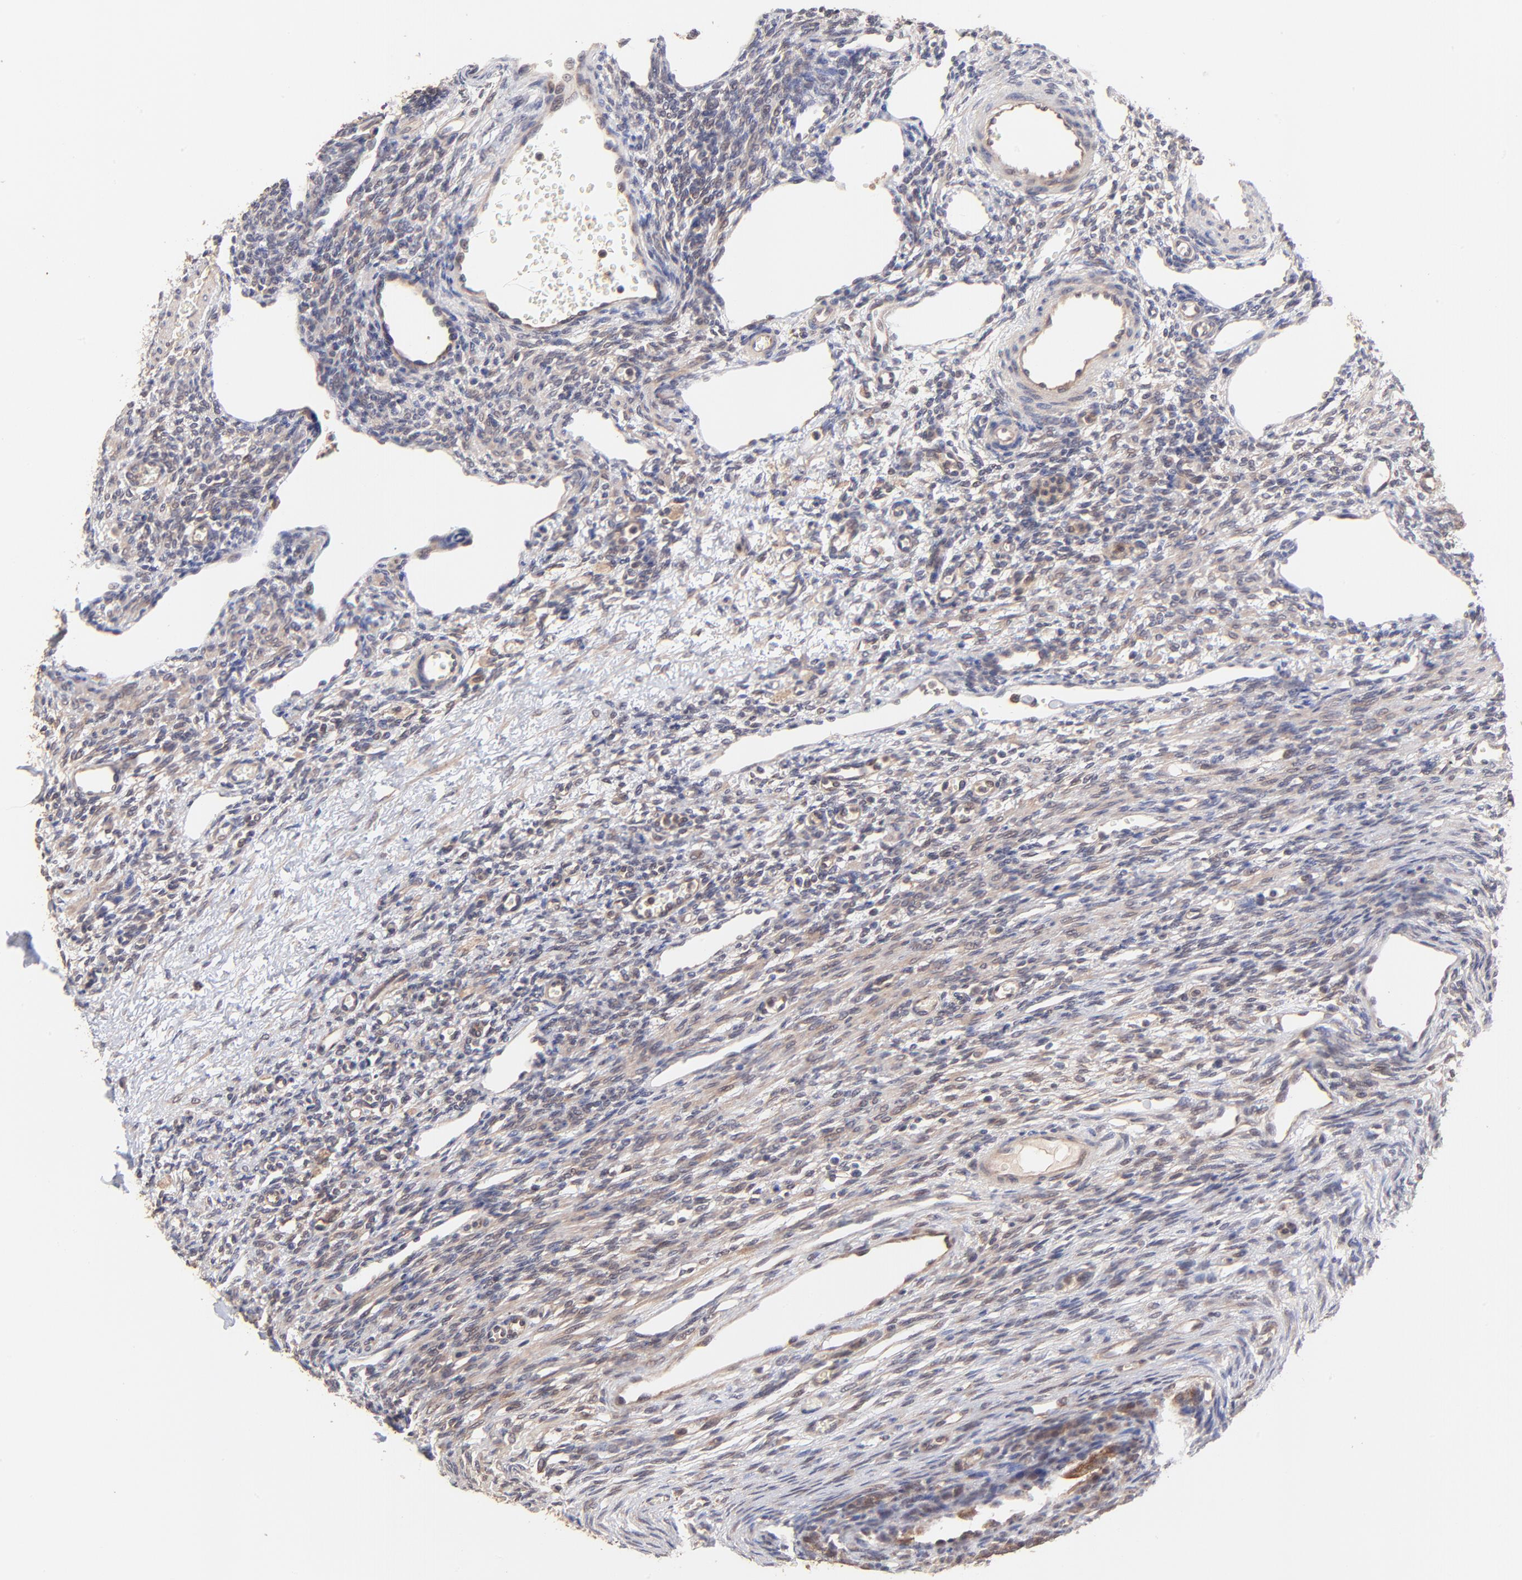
{"staining": {"intensity": "weak", "quantity": ">75%", "location": "cytoplasmic/membranous"}, "tissue": "ovary", "cell_type": "Ovarian stroma cells", "image_type": "normal", "snomed": [{"axis": "morphology", "description": "Normal tissue, NOS"}, {"axis": "topography", "description": "Ovary"}], "caption": "Ovarian stroma cells reveal weak cytoplasmic/membranous positivity in about >75% of cells in unremarkable ovary. The protein is stained brown, and the nuclei are stained in blue (DAB (3,3'-diaminobenzidine) IHC with brightfield microscopy, high magnification).", "gene": "BAIAP2L2", "patient": {"sex": "female", "age": 33}}